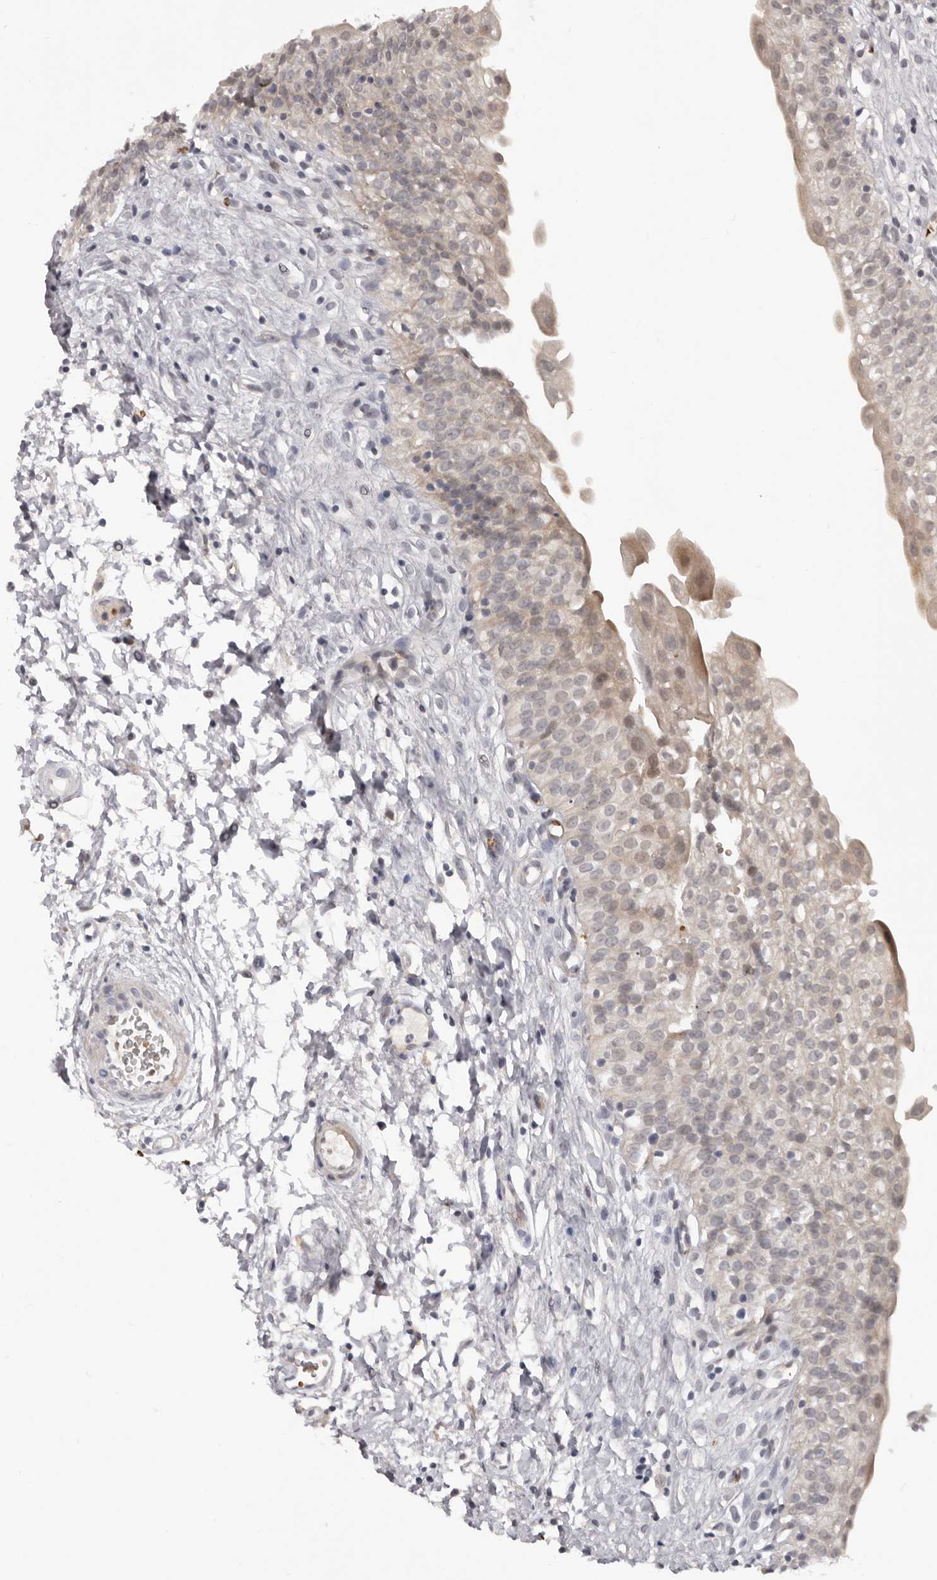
{"staining": {"intensity": "weak", "quantity": "<25%", "location": "cytoplasmic/membranous"}, "tissue": "urinary bladder", "cell_type": "Urothelial cells", "image_type": "normal", "snomed": [{"axis": "morphology", "description": "Normal tissue, NOS"}, {"axis": "topography", "description": "Urinary bladder"}], "caption": "Immunohistochemistry of normal human urinary bladder demonstrates no expression in urothelial cells.", "gene": "TNR", "patient": {"sex": "male", "age": 51}}